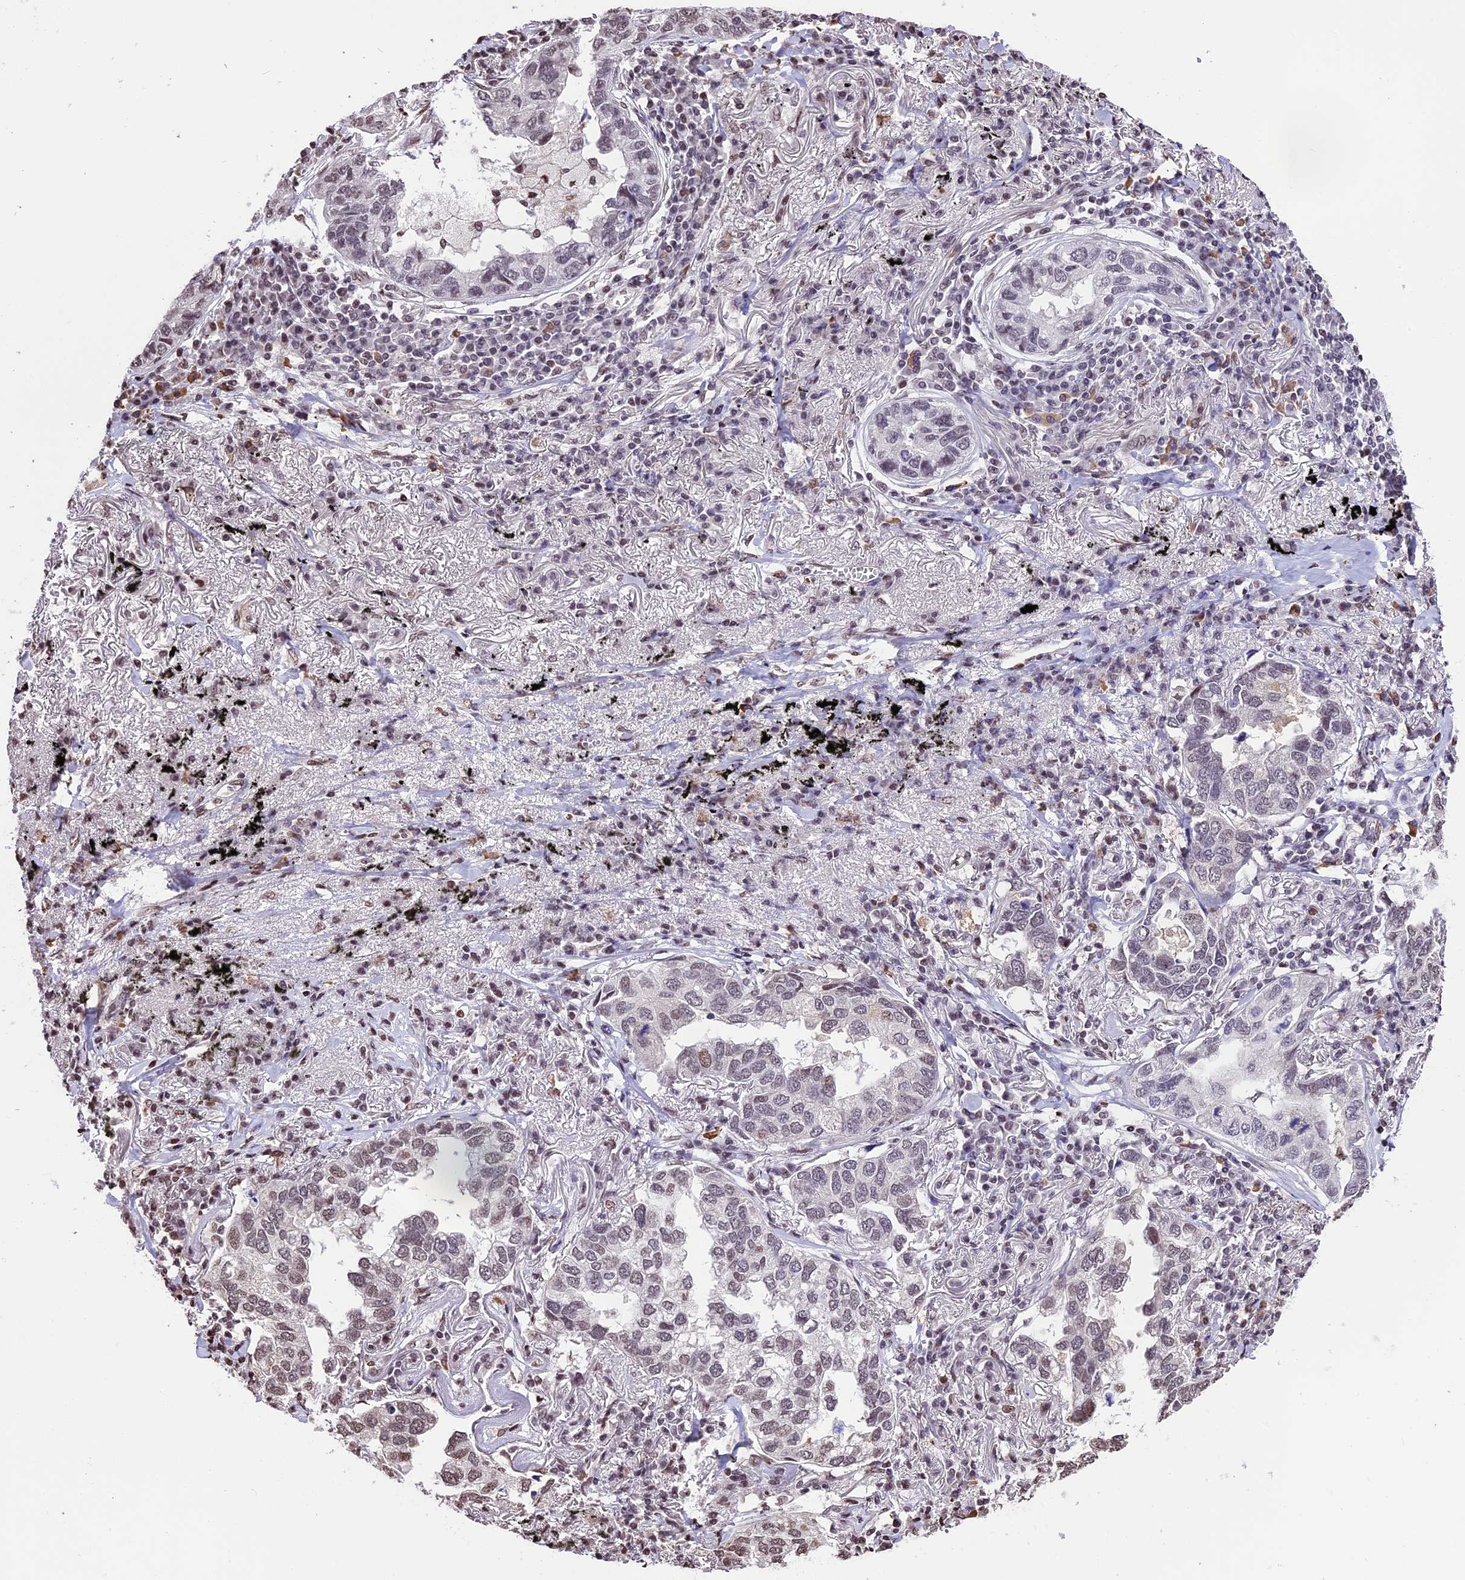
{"staining": {"intensity": "weak", "quantity": "<25%", "location": "nuclear"}, "tissue": "lung cancer", "cell_type": "Tumor cells", "image_type": "cancer", "snomed": [{"axis": "morphology", "description": "Adenocarcinoma, NOS"}, {"axis": "topography", "description": "Lung"}], "caption": "IHC of human lung cancer (adenocarcinoma) displays no expression in tumor cells.", "gene": "POLR3E", "patient": {"sex": "male", "age": 65}}